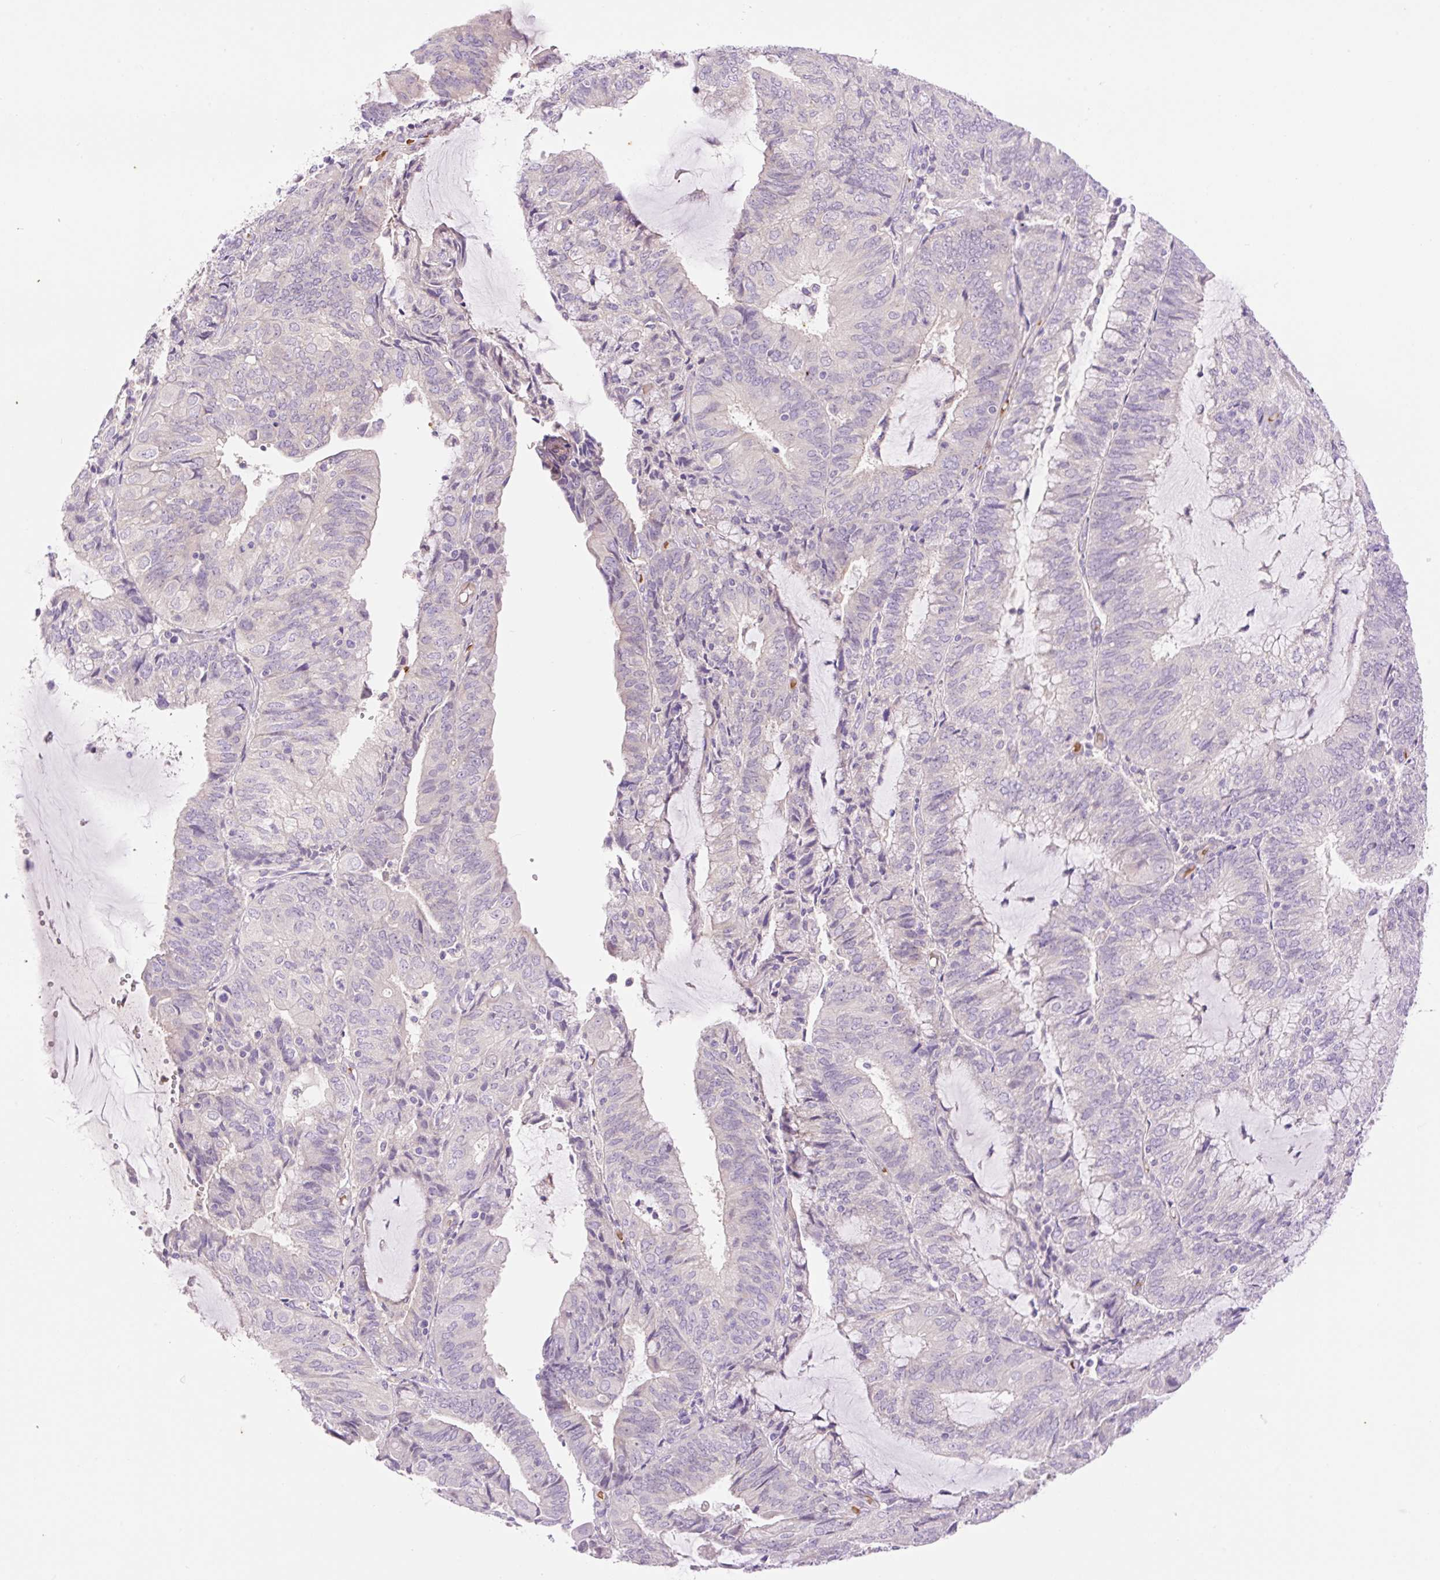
{"staining": {"intensity": "negative", "quantity": "none", "location": "none"}, "tissue": "endometrial cancer", "cell_type": "Tumor cells", "image_type": "cancer", "snomed": [{"axis": "morphology", "description": "Adenocarcinoma, NOS"}, {"axis": "topography", "description": "Endometrium"}], "caption": "This is an immunohistochemistry photomicrograph of endometrial cancer (adenocarcinoma). There is no positivity in tumor cells.", "gene": "LHFPL5", "patient": {"sex": "female", "age": 81}}